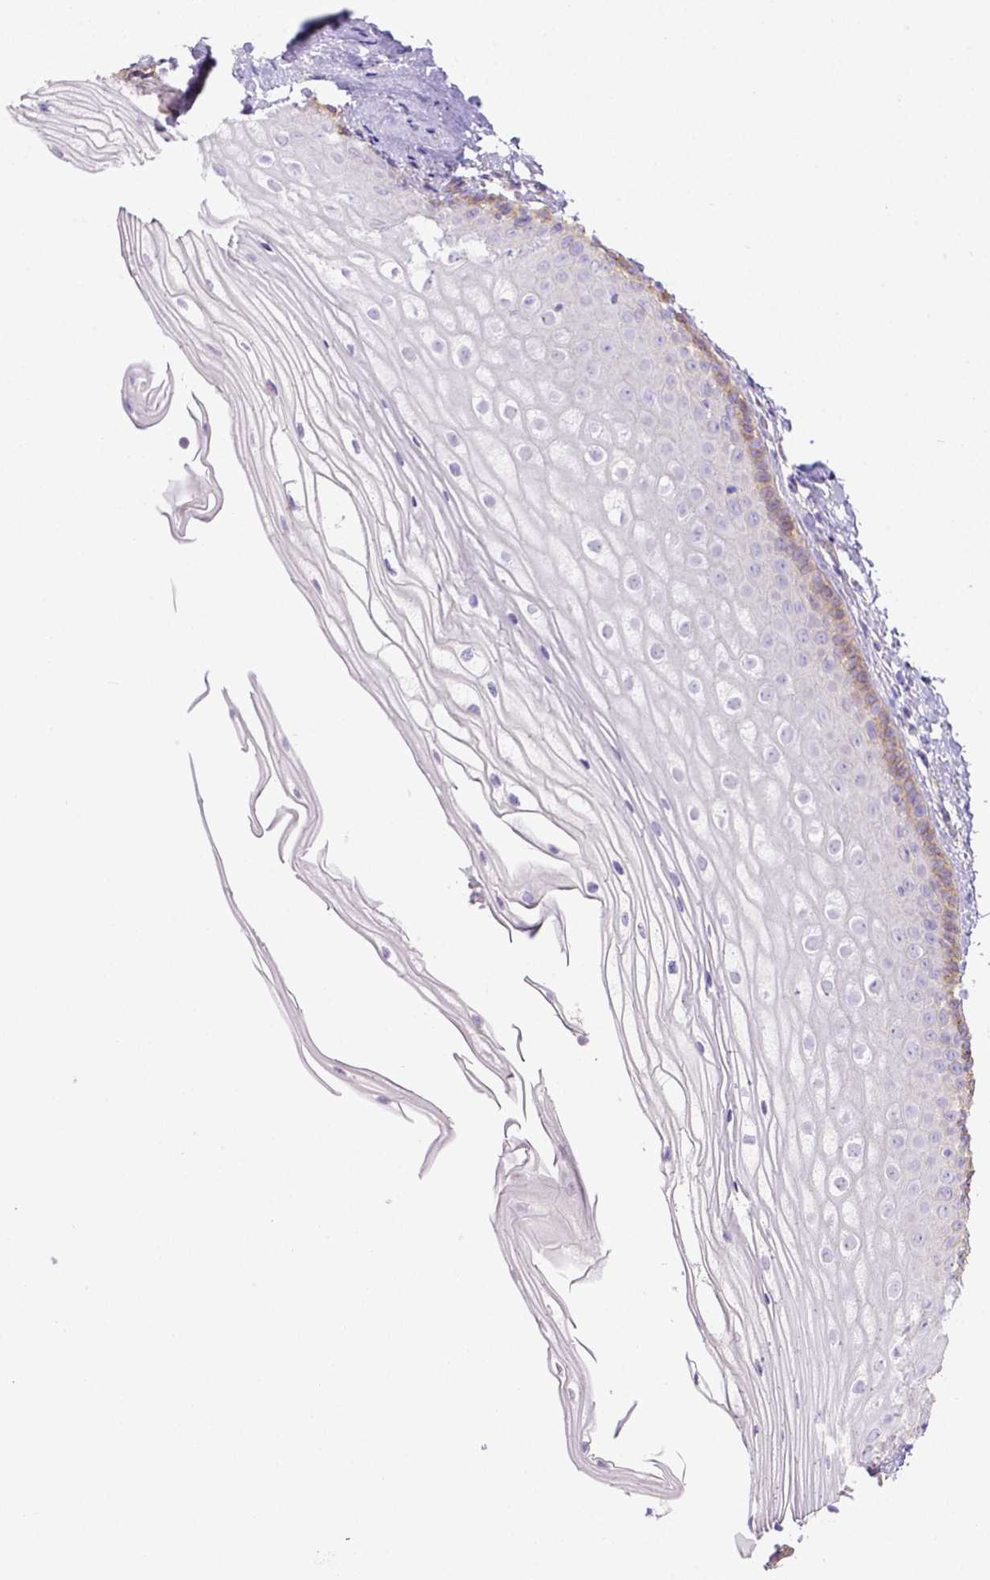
{"staining": {"intensity": "weak", "quantity": "<25%", "location": "cytoplasmic/membranous"}, "tissue": "vagina", "cell_type": "Squamous epithelial cells", "image_type": "normal", "snomed": [{"axis": "morphology", "description": "Normal tissue, NOS"}, {"axis": "topography", "description": "Vagina"}], "caption": "Immunohistochemistry (IHC) micrograph of normal vagina: vagina stained with DAB (3,3'-diaminobenzidine) demonstrates no significant protein staining in squamous epithelial cells. (Stains: DAB (3,3'-diaminobenzidine) IHC with hematoxylin counter stain, Microscopy: brightfield microscopy at high magnification).", "gene": "CD40", "patient": {"sex": "female", "age": 52}}